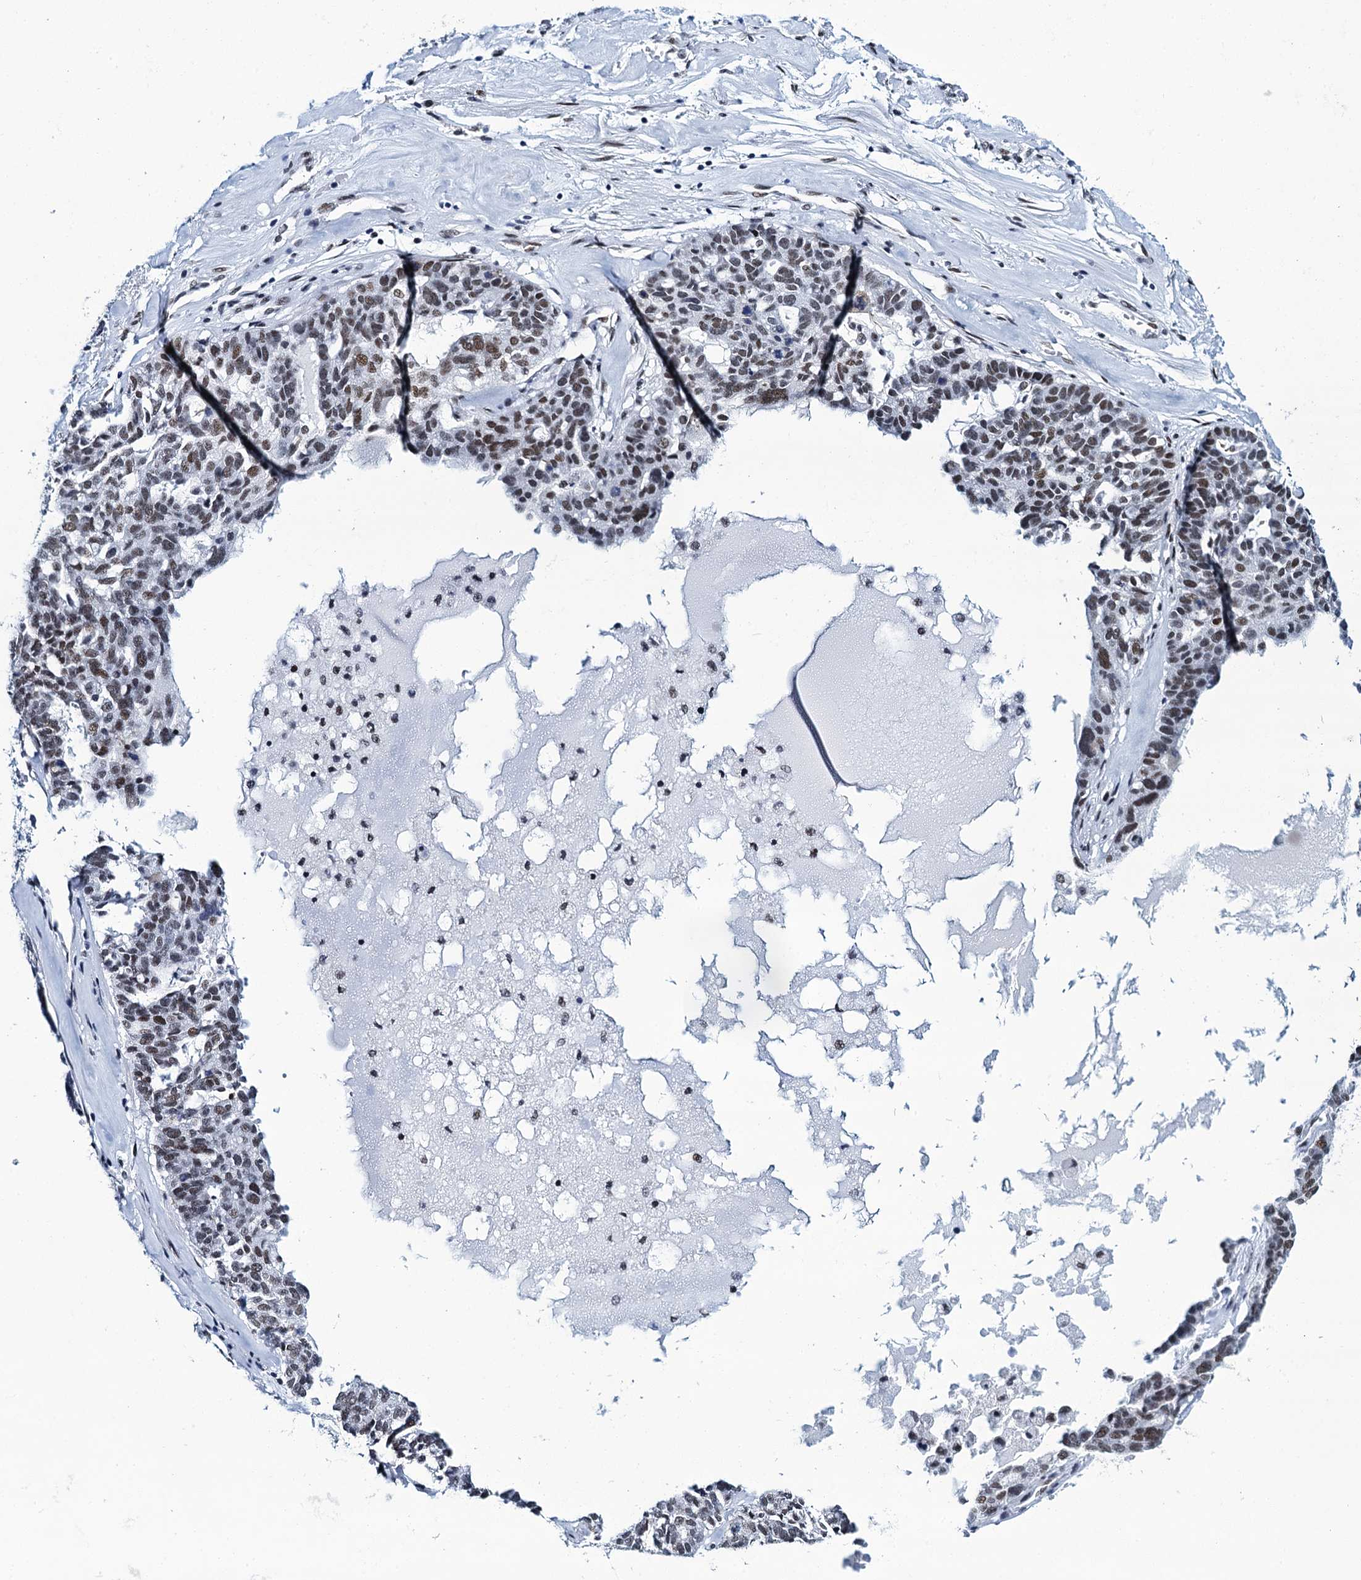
{"staining": {"intensity": "moderate", "quantity": ">75%", "location": "nuclear"}, "tissue": "ovarian cancer", "cell_type": "Tumor cells", "image_type": "cancer", "snomed": [{"axis": "morphology", "description": "Cystadenocarcinoma, serous, NOS"}, {"axis": "topography", "description": "Ovary"}], "caption": "Serous cystadenocarcinoma (ovarian) was stained to show a protein in brown. There is medium levels of moderate nuclear positivity in about >75% of tumor cells.", "gene": "HNRNPUL2", "patient": {"sex": "female", "age": 59}}